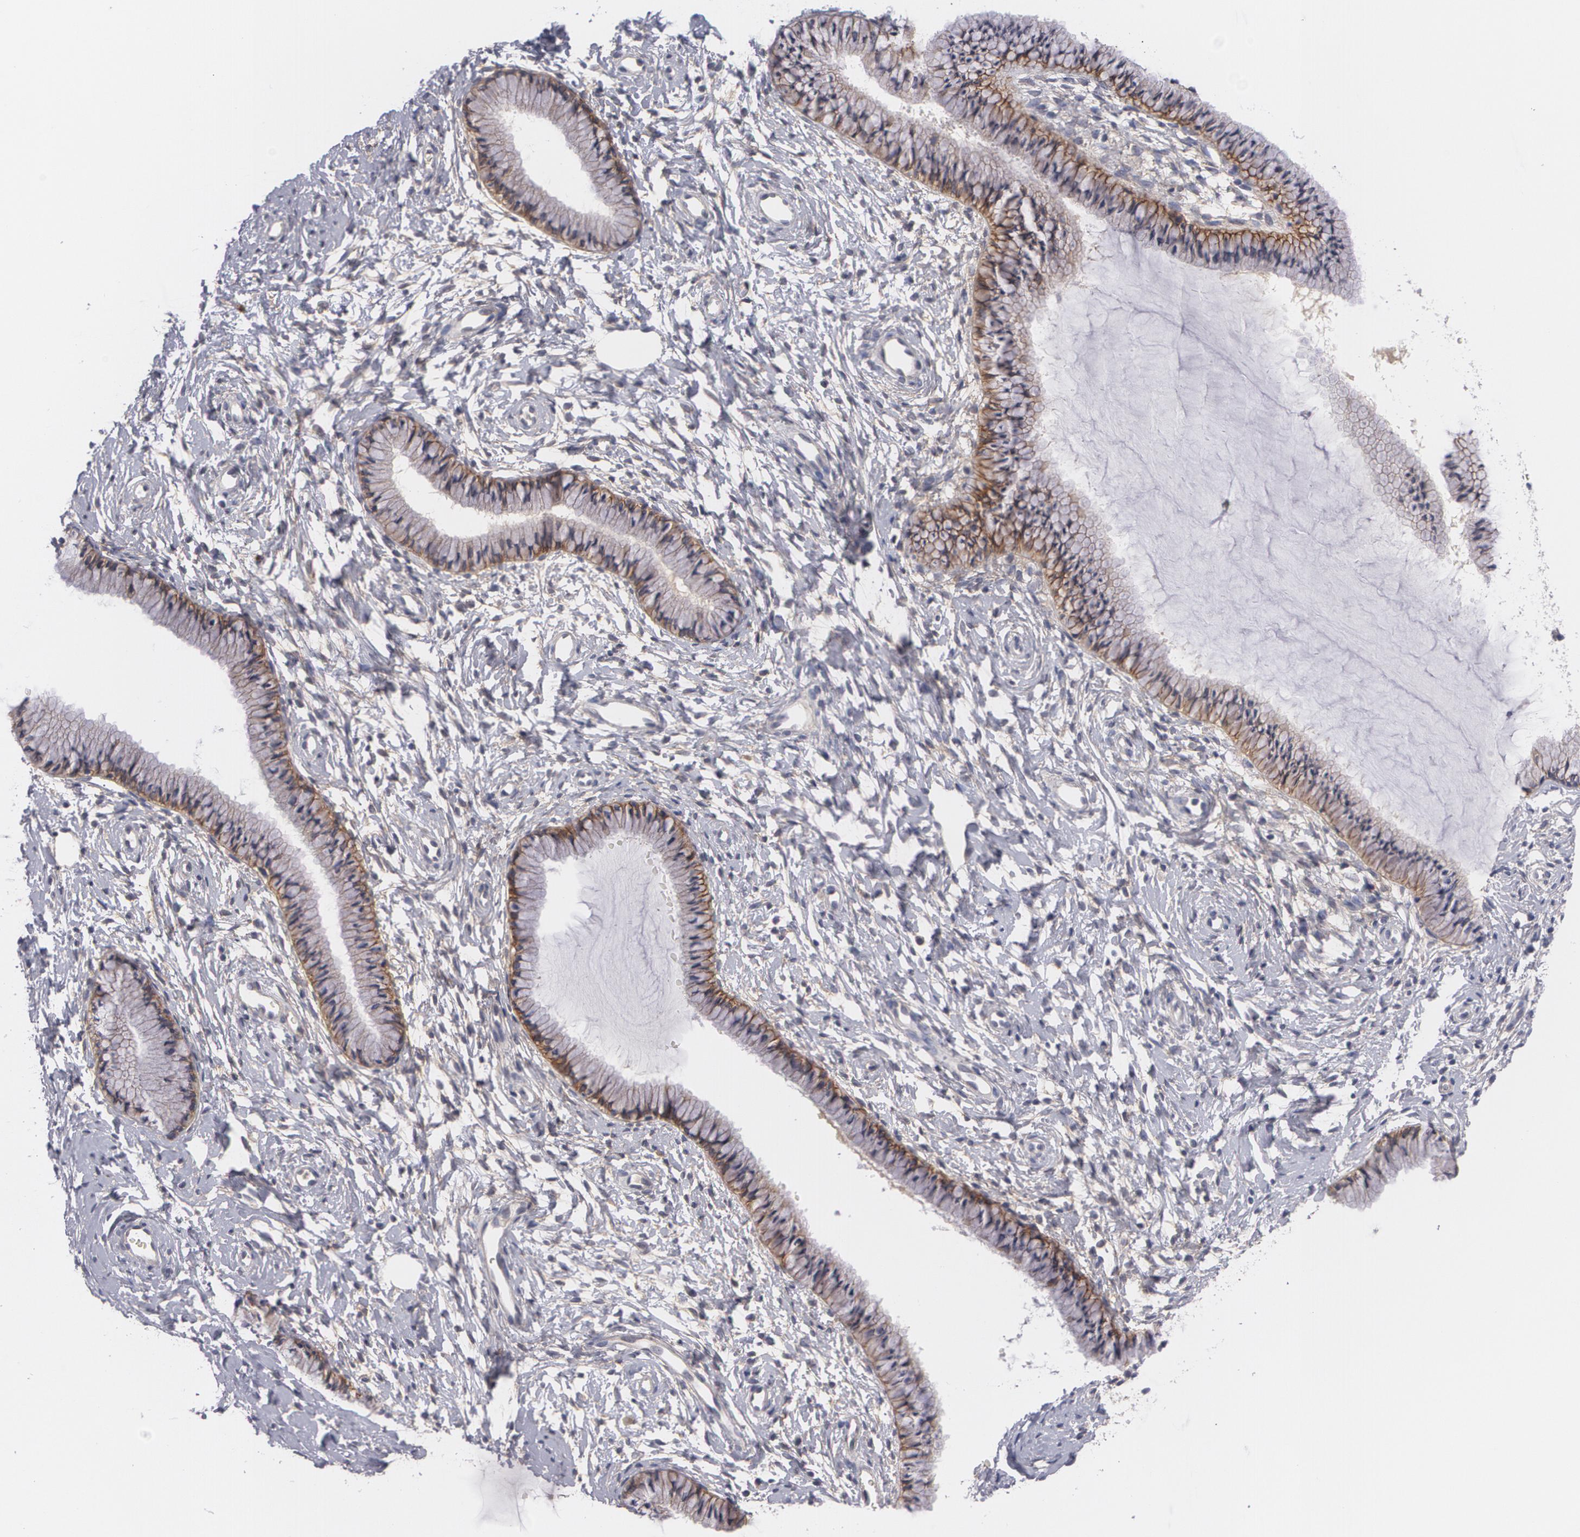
{"staining": {"intensity": "moderate", "quantity": ">75%", "location": "cytoplasmic/membranous"}, "tissue": "cervix", "cell_type": "Glandular cells", "image_type": "normal", "snomed": [{"axis": "morphology", "description": "Normal tissue, NOS"}, {"axis": "topography", "description": "Cervix"}], "caption": "A medium amount of moderate cytoplasmic/membranous expression is identified in approximately >75% of glandular cells in unremarkable cervix.", "gene": "CASK", "patient": {"sex": "female", "age": 46}}